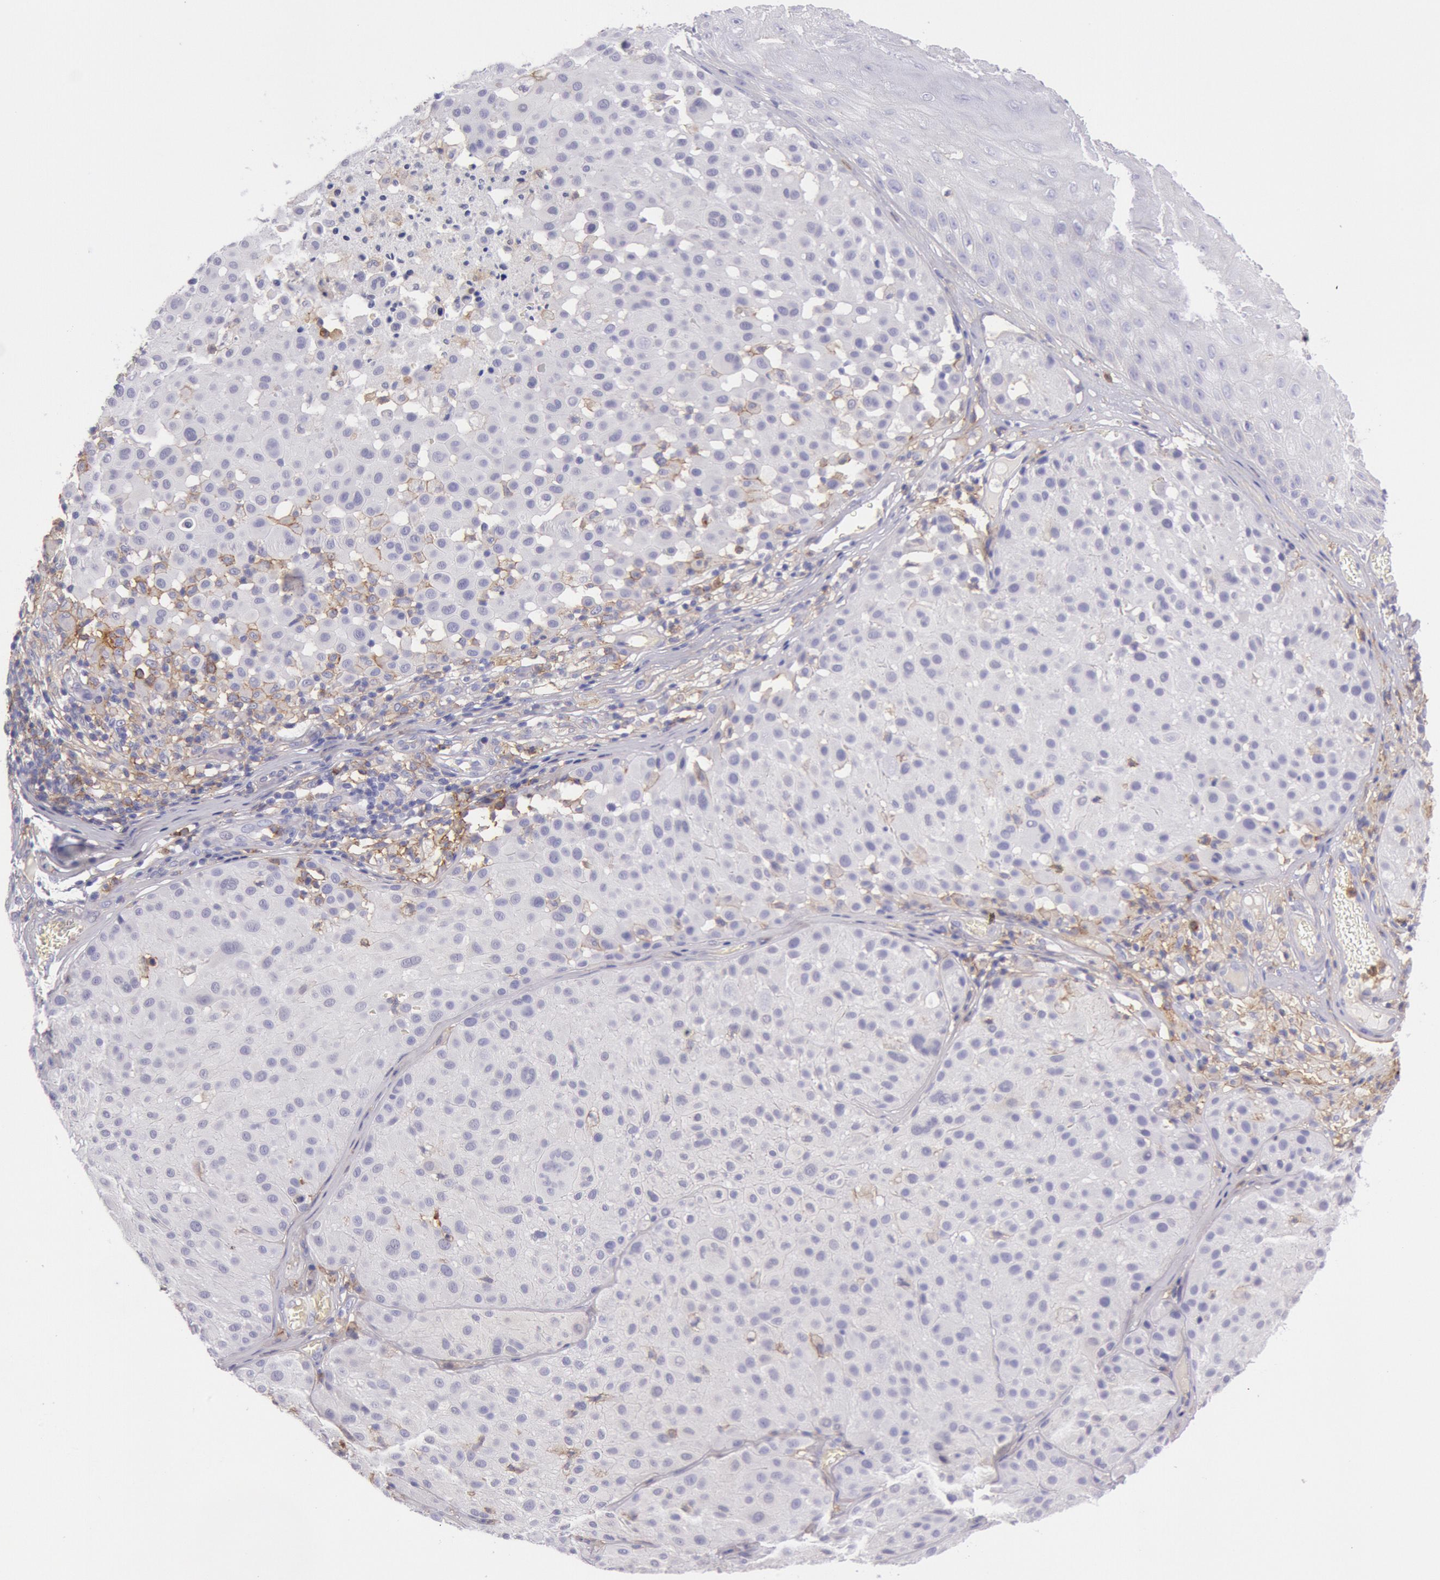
{"staining": {"intensity": "negative", "quantity": "none", "location": "none"}, "tissue": "melanoma", "cell_type": "Tumor cells", "image_type": "cancer", "snomed": [{"axis": "morphology", "description": "Malignant melanoma, NOS"}, {"axis": "topography", "description": "Skin"}], "caption": "A histopathology image of melanoma stained for a protein reveals no brown staining in tumor cells.", "gene": "LYN", "patient": {"sex": "male", "age": 36}}